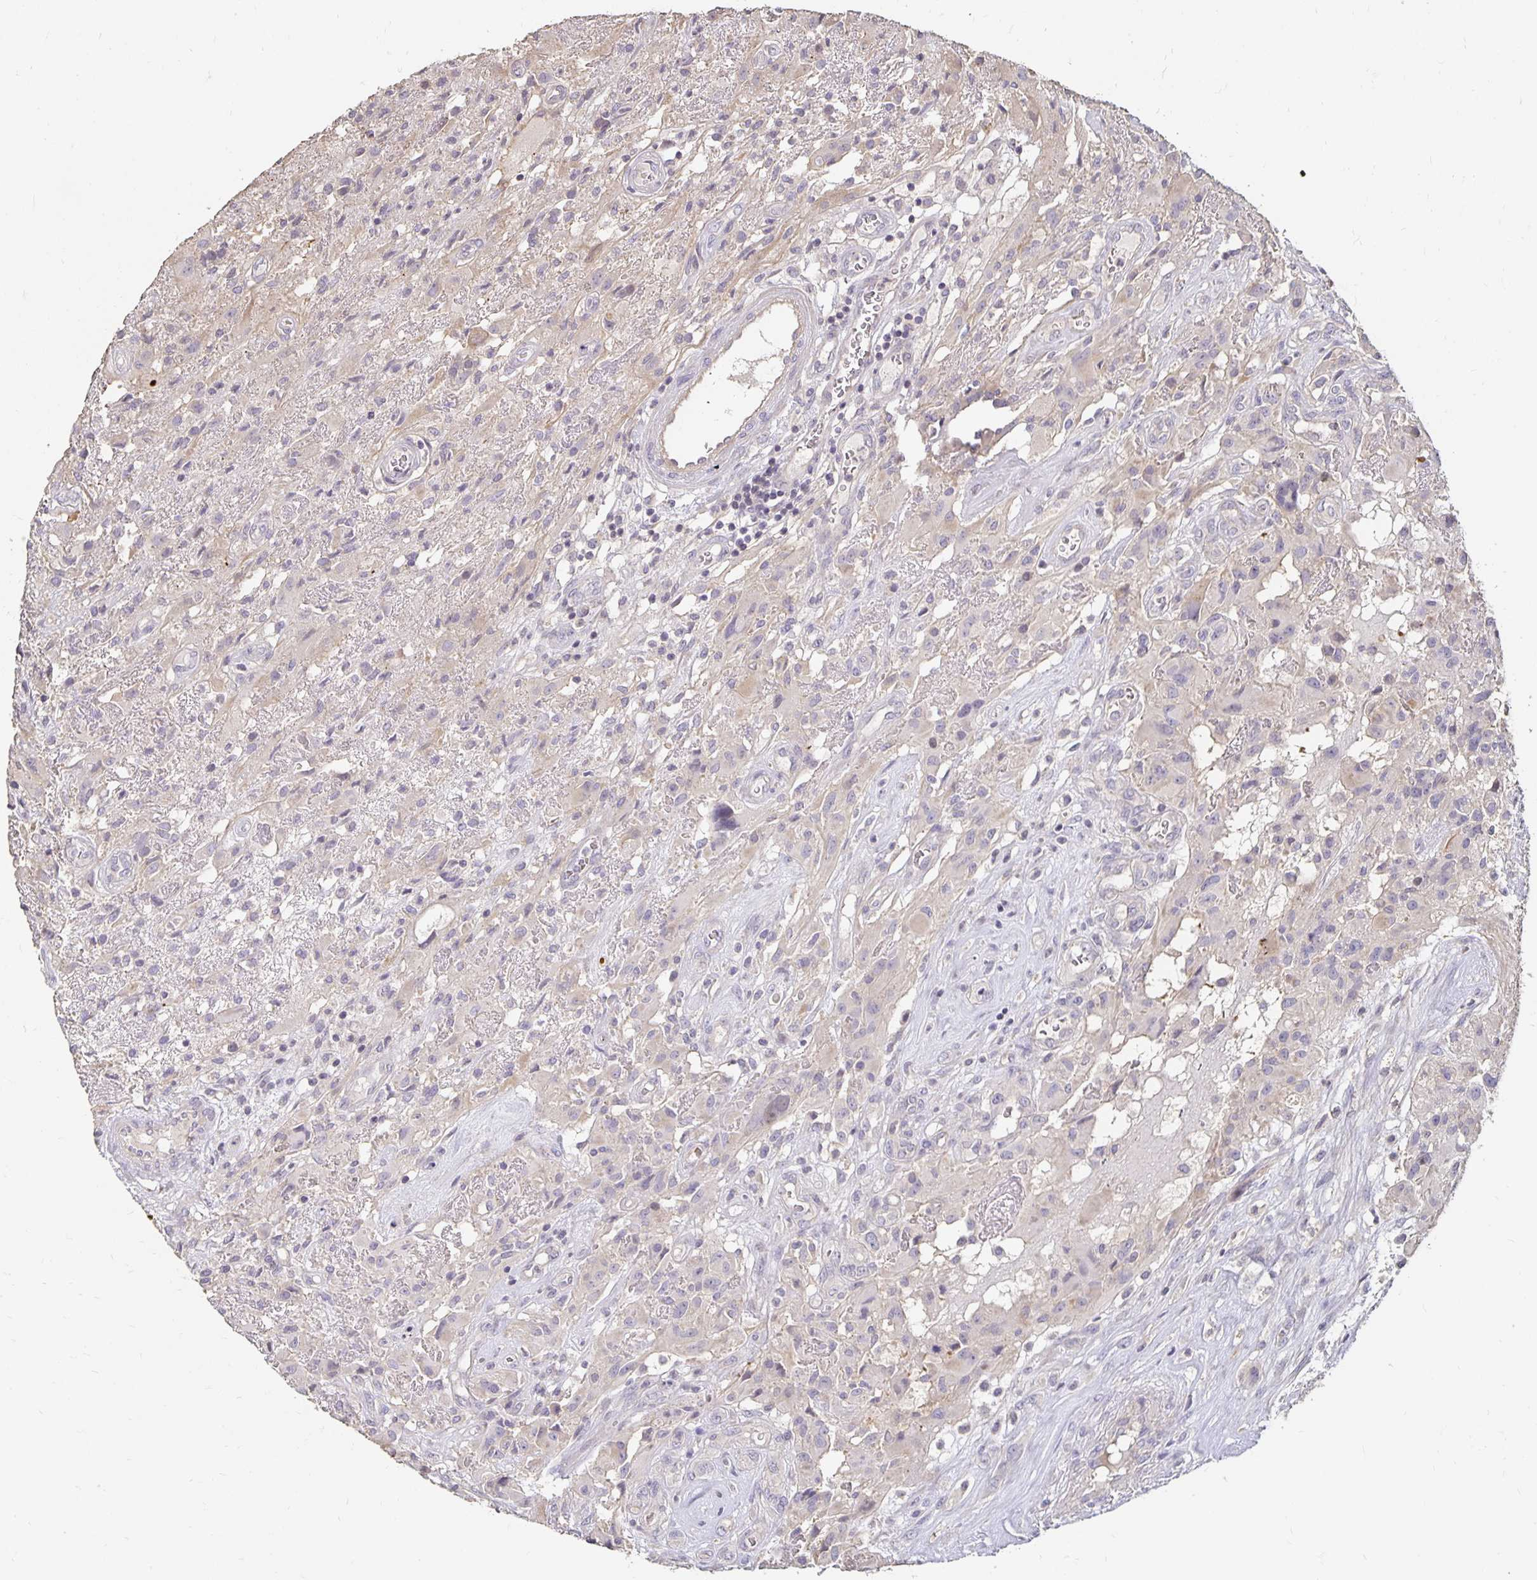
{"staining": {"intensity": "negative", "quantity": "none", "location": "none"}, "tissue": "glioma", "cell_type": "Tumor cells", "image_type": "cancer", "snomed": [{"axis": "morphology", "description": "Glioma, malignant, High grade"}, {"axis": "topography", "description": "Brain"}], "caption": "Glioma was stained to show a protein in brown. There is no significant expression in tumor cells.", "gene": "CST6", "patient": {"sex": "male", "age": 46}}